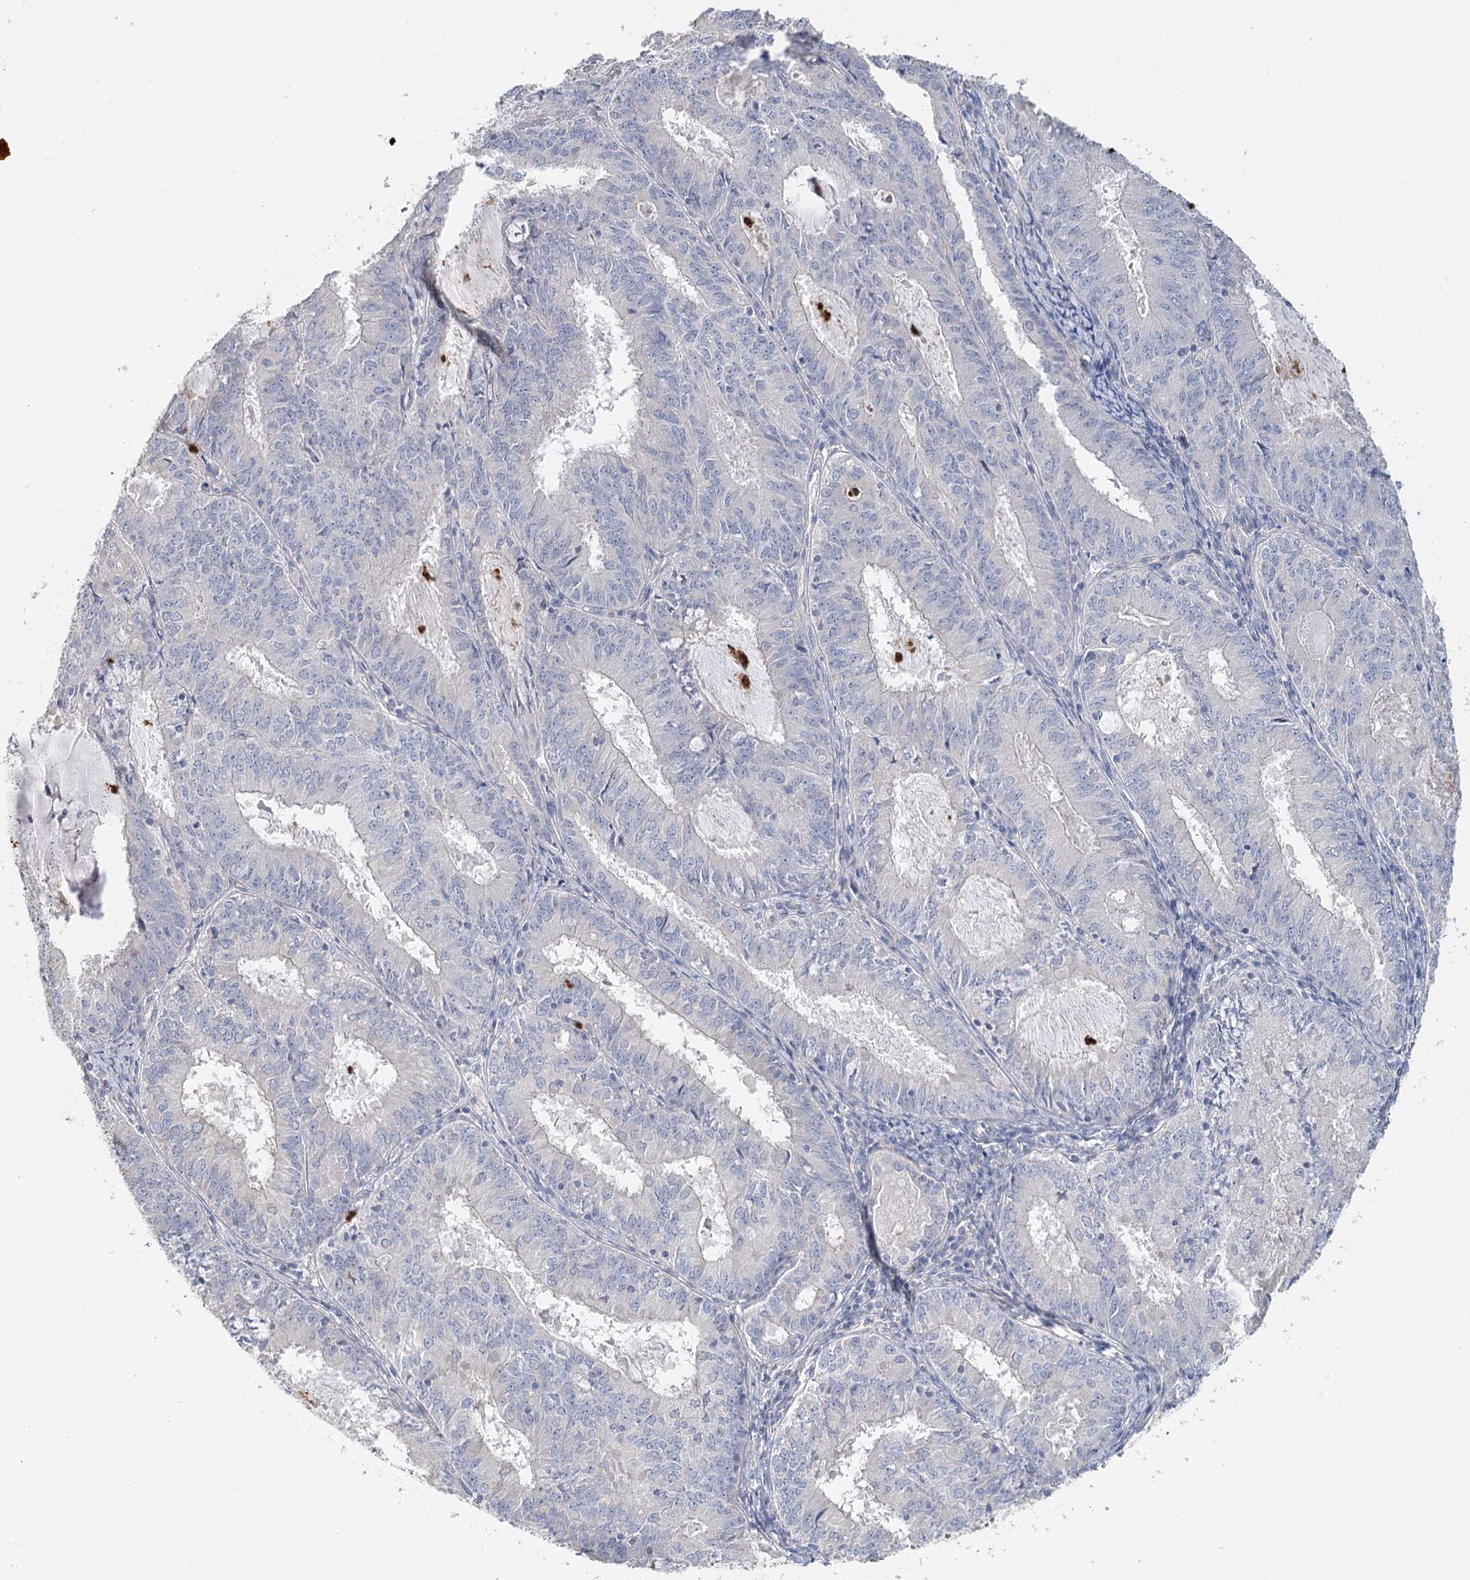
{"staining": {"intensity": "negative", "quantity": "none", "location": "none"}, "tissue": "endometrial cancer", "cell_type": "Tumor cells", "image_type": "cancer", "snomed": [{"axis": "morphology", "description": "Adenocarcinoma, NOS"}, {"axis": "topography", "description": "Endometrium"}], "caption": "The image displays no significant staining in tumor cells of endometrial adenocarcinoma. Brightfield microscopy of immunohistochemistry stained with DAB (3,3'-diaminobenzidine) (brown) and hematoxylin (blue), captured at high magnification.", "gene": "EPB41L5", "patient": {"sex": "female", "age": 57}}